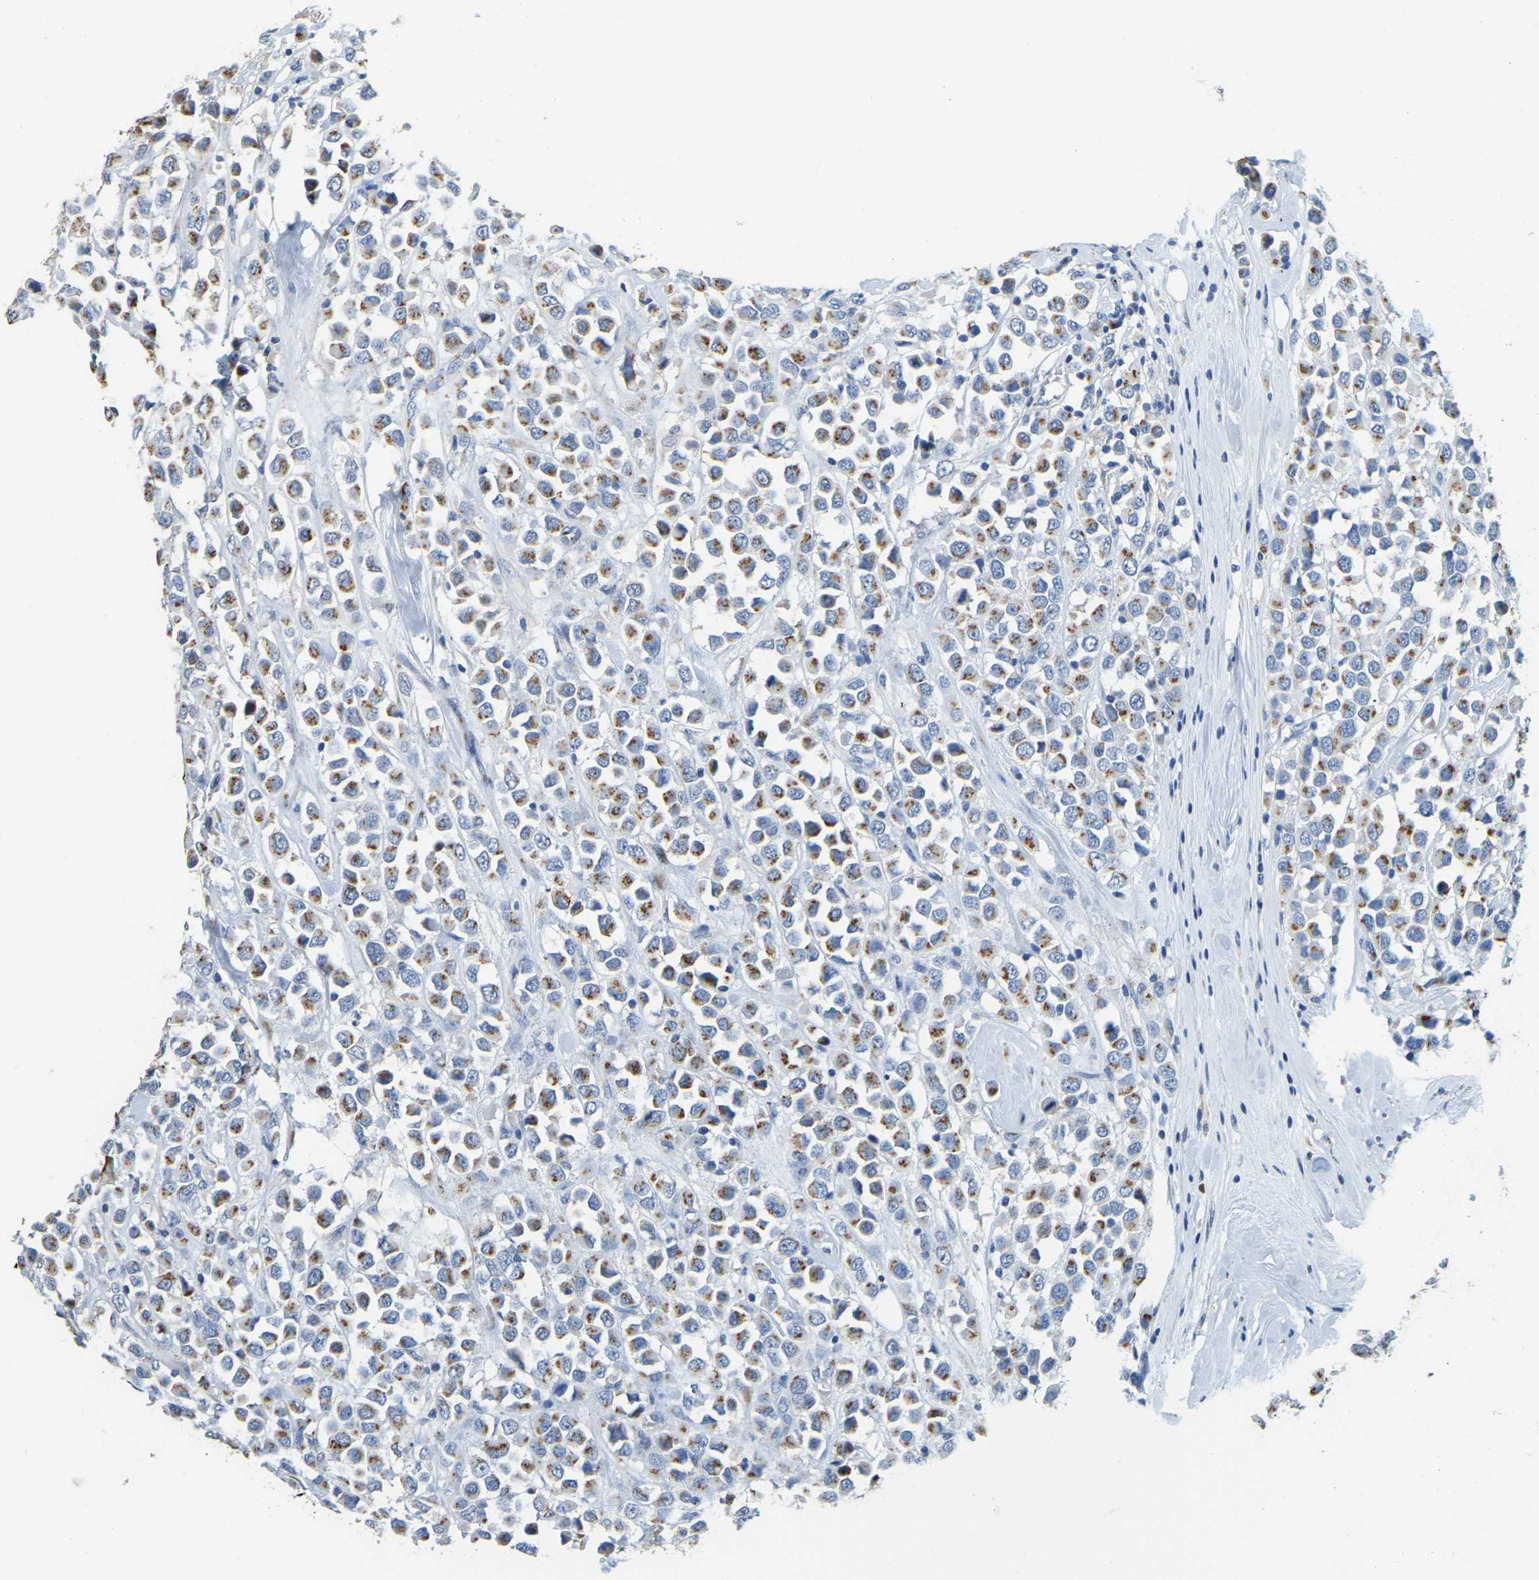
{"staining": {"intensity": "moderate", "quantity": ">75%", "location": "cytoplasmic/membranous"}, "tissue": "breast cancer", "cell_type": "Tumor cells", "image_type": "cancer", "snomed": [{"axis": "morphology", "description": "Duct carcinoma"}, {"axis": "topography", "description": "Breast"}], "caption": "Human breast infiltrating ductal carcinoma stained with a protein marker demonstrates moderate staining in tumor cells.", "gene": "FAM174A", "patient": {"sex": "female", "age": 61}}